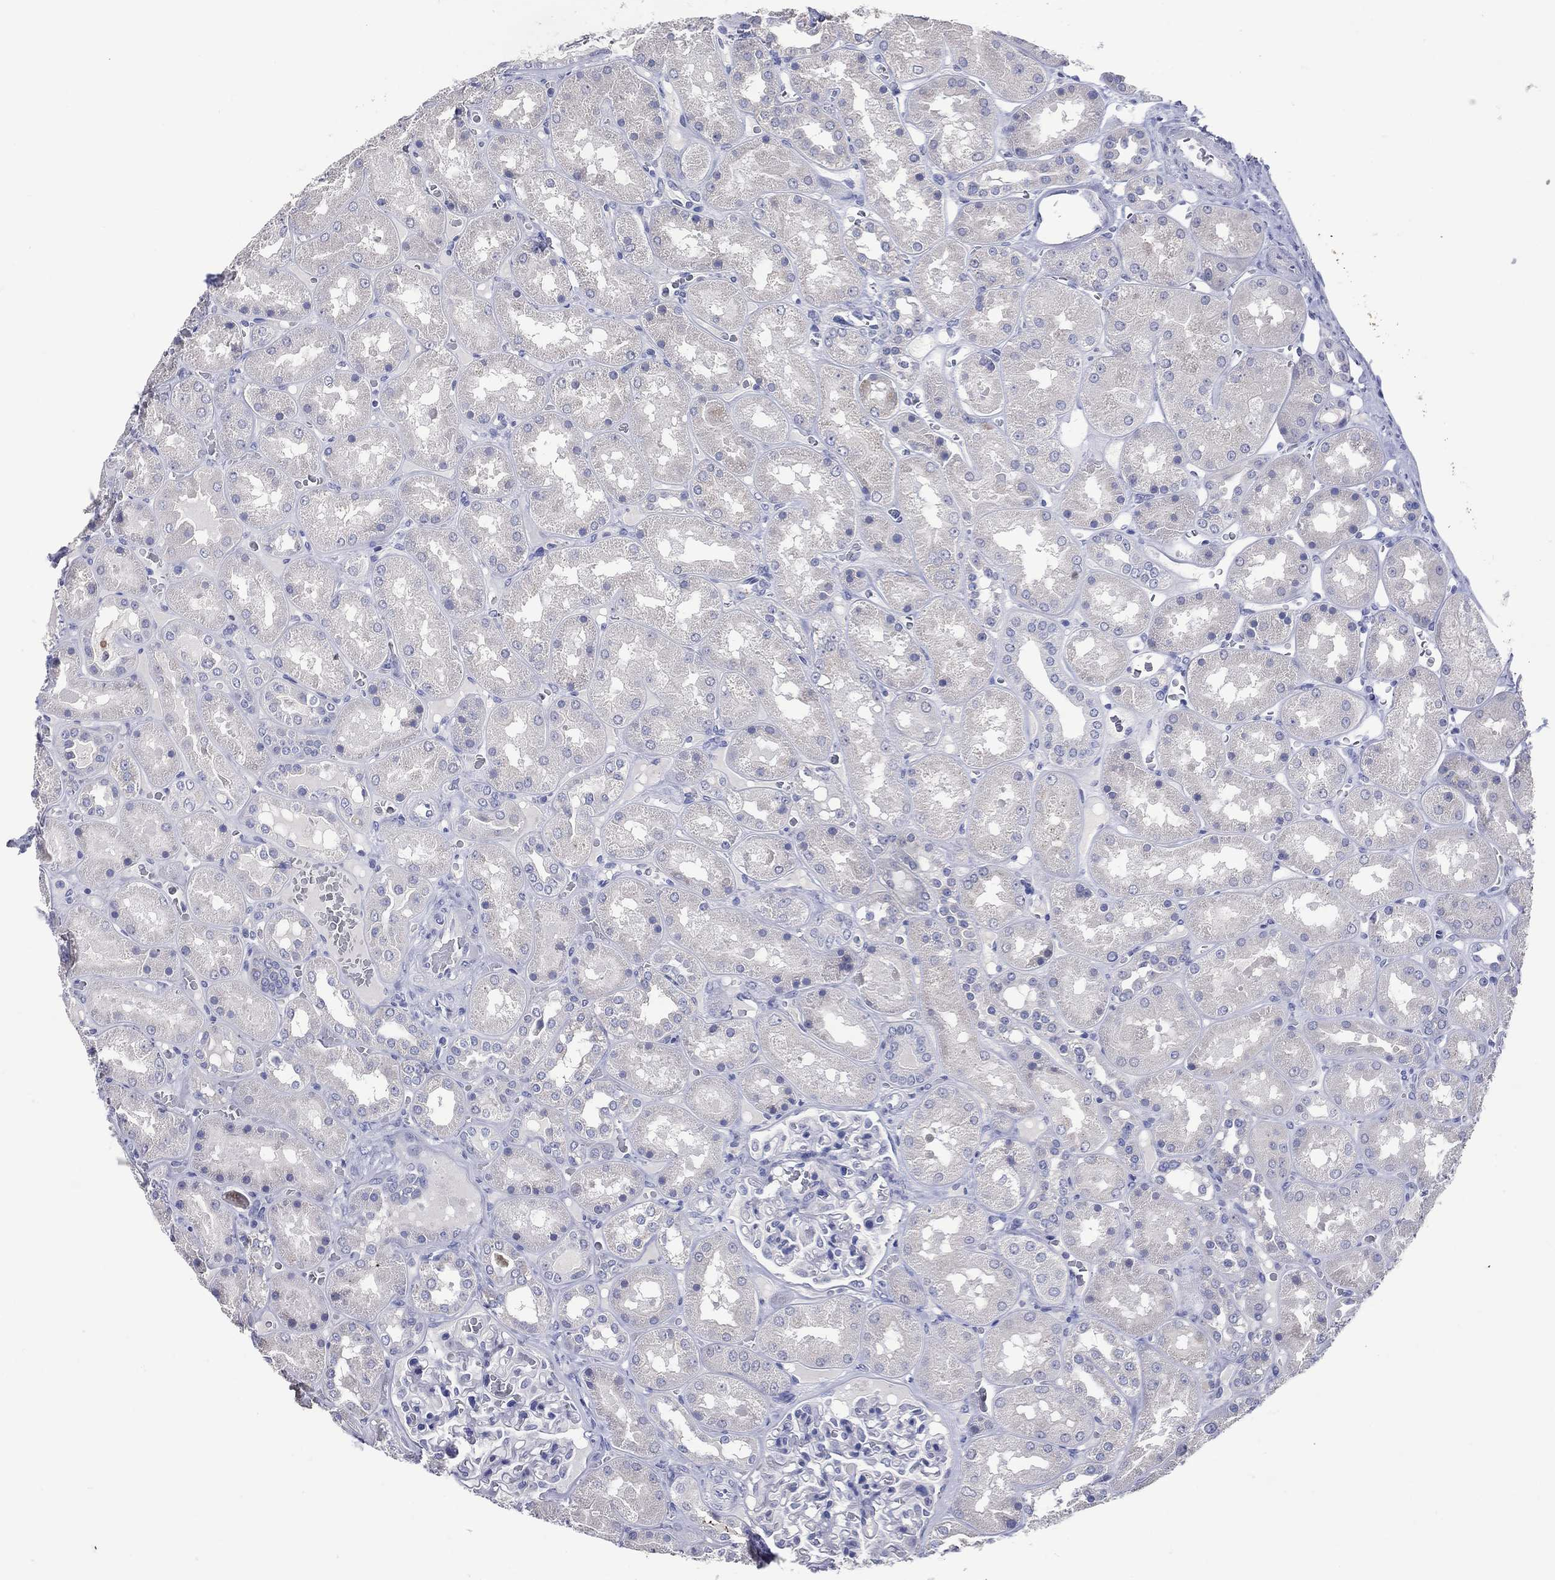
{"staining": {"intensity": "negative", "quantity": "none", "location": "none"}, "tissue": "kidney", "cell_type": "Cells in glomeruli", "image_type": "normal", "snomed": [{"axis": "morphology", "description": "Normal tissue, NOS"}, {"axis": "topography", "description": "Kidney"}], "caption": "Kidney stained for a protein using IHC exhibits no staining cells in glomeruli.", "gene": "DNAH6", "patient": {"sex": "male", "age": 73}}